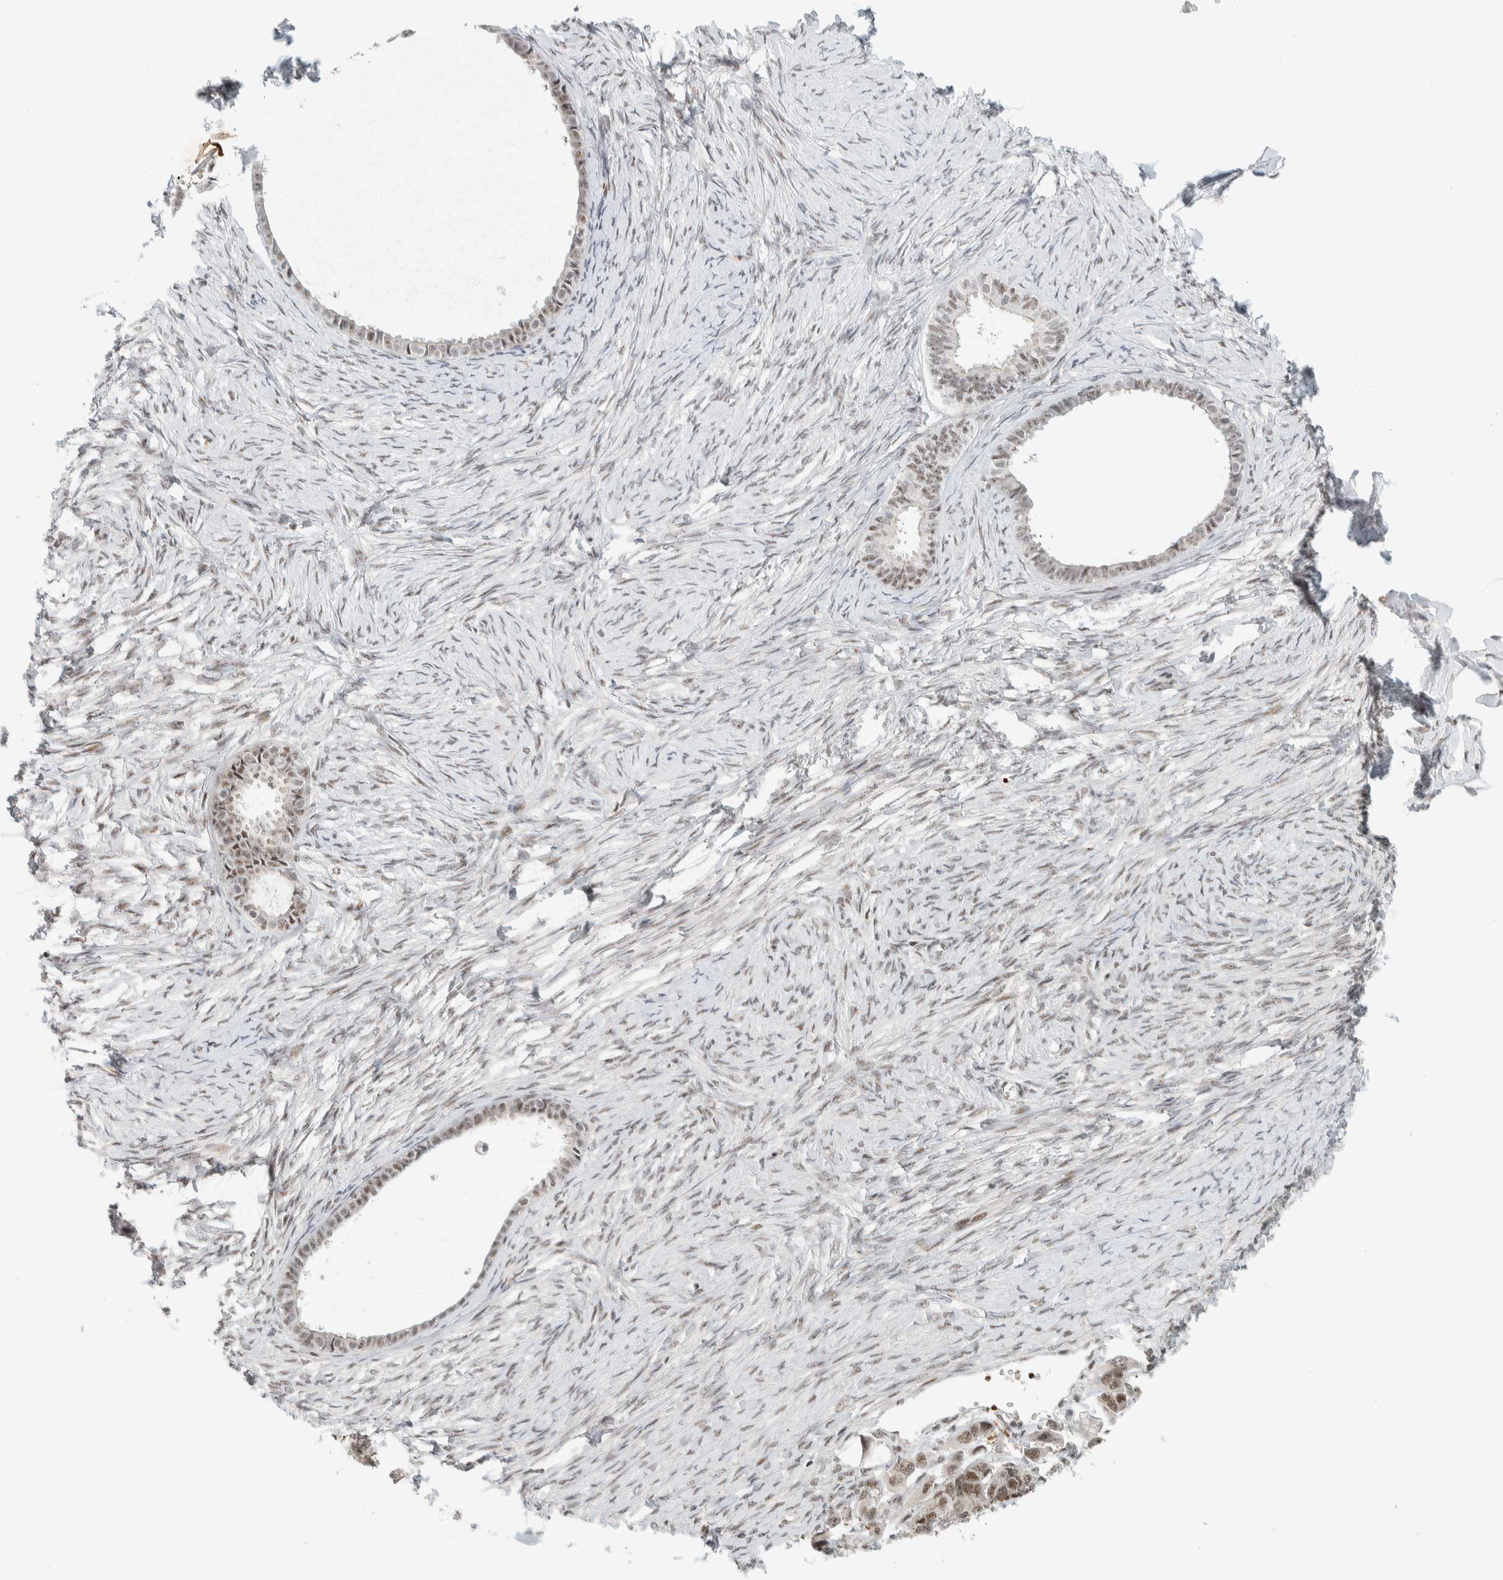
{"staining": {"intensity": "moderate", "quantity": ">75%", "location": "nuclear"}, "tissue": "ovarian cancer", "cell_type": "Tumor cells", "image_type": "cancer", "snomed": [{"axis": "morphology", "description": "Cystadenocarcinoma, serous, NOS"}, {"axis": "topography", "description": "Ovary"}], "caption": "A micrograph of human ovarian cancer stained for a protein reveals moderate nuclear brown staining in tumor cells.", "gene": "ZBTB2", "patient": {"sex": "female", "age": 79}}